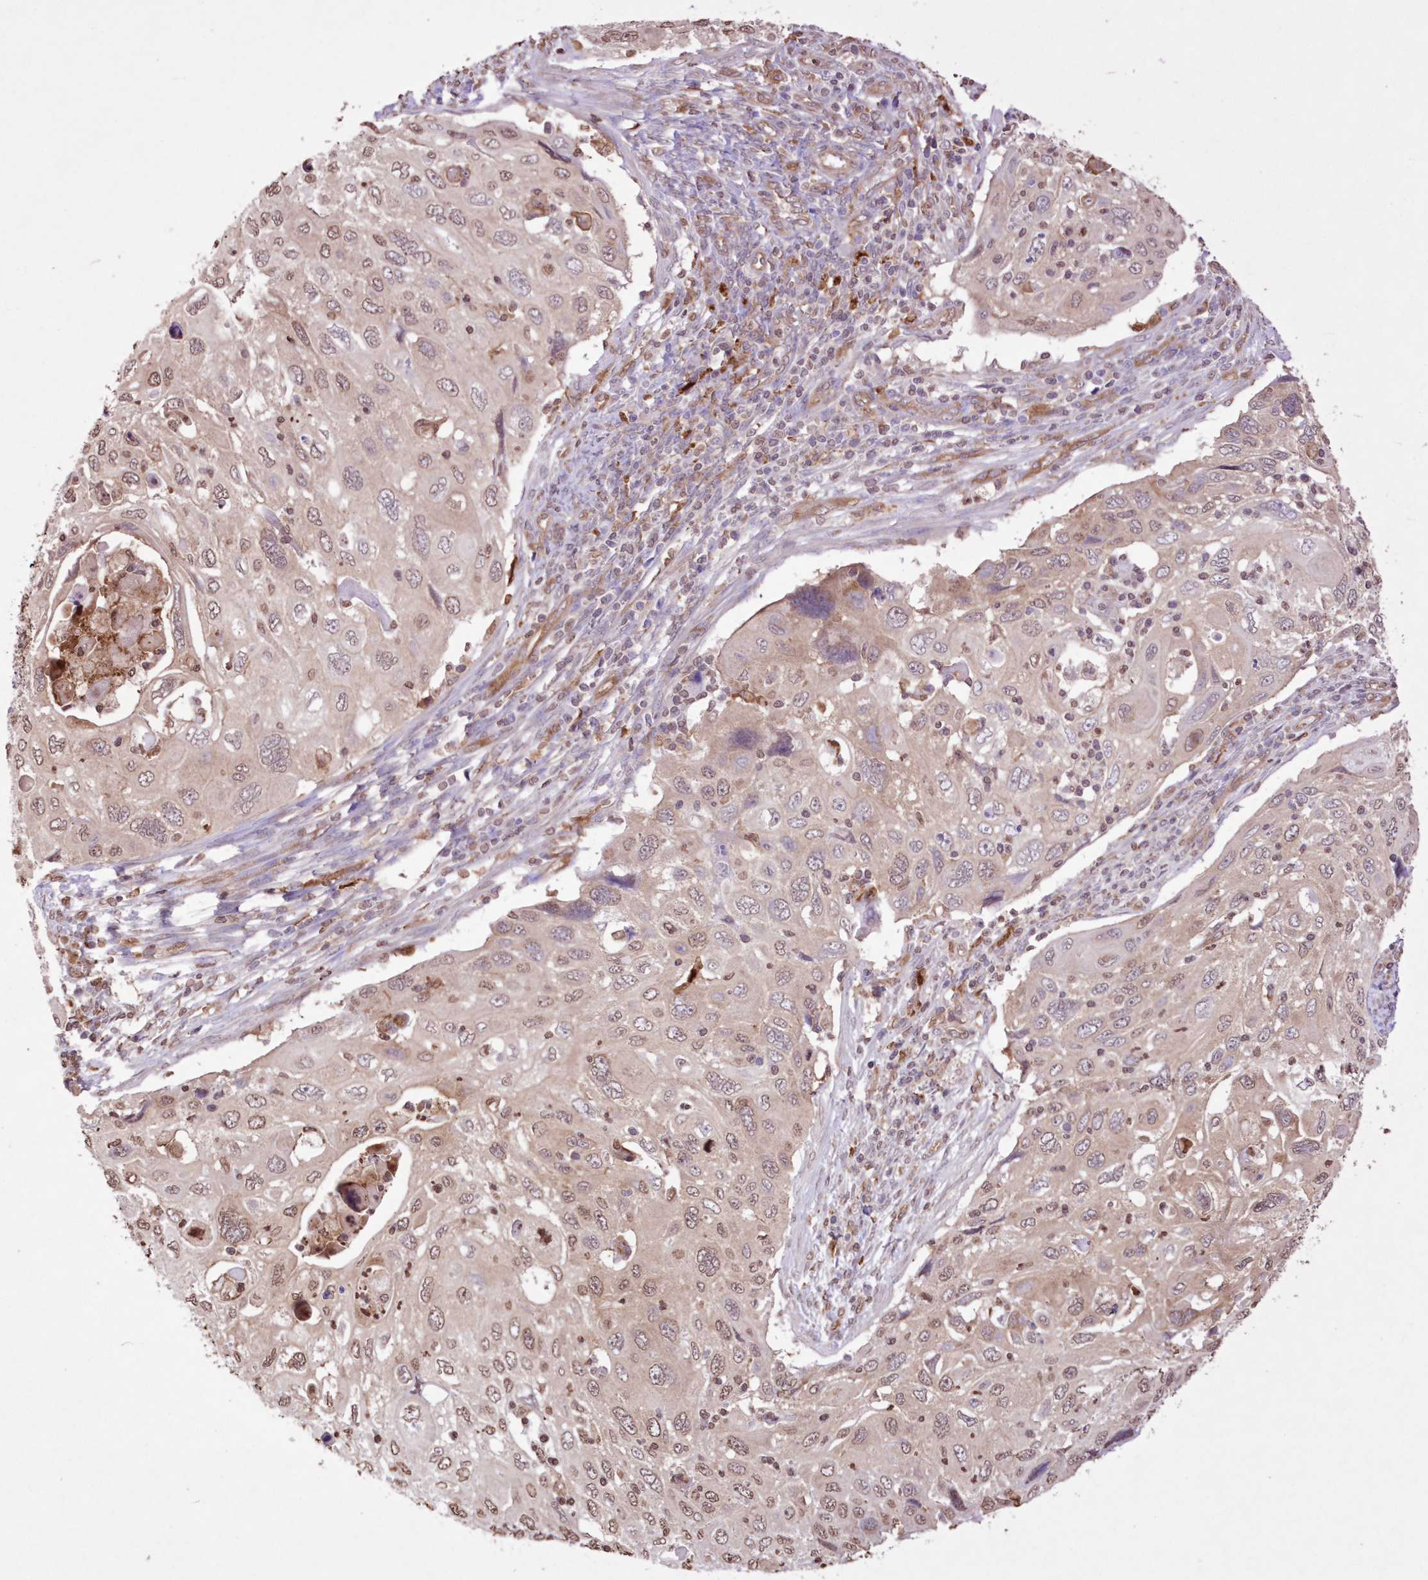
{"staining": {"intensity": "weak", "quantity": ">75%", "location": "cytoplasmic/membranous,nuclear"}, "tissue": "cervical cancer", "cell_type": "Tumor cells", "image_type": "cancer", "snomed": [{"axis": "morphology", "description": "Squamous cell carcinoma, NOS"}, {"axis": "topography", "description": "Cervix"}], "caption": "Cervical cancer was stained to show a protein in brown. There is low levels of weak cytoplasmic/membranous and nuclear positivity in about >75% of tumor cells.", "gene": "FCHO2", "patient": {"sex": "female", "age": 70}}